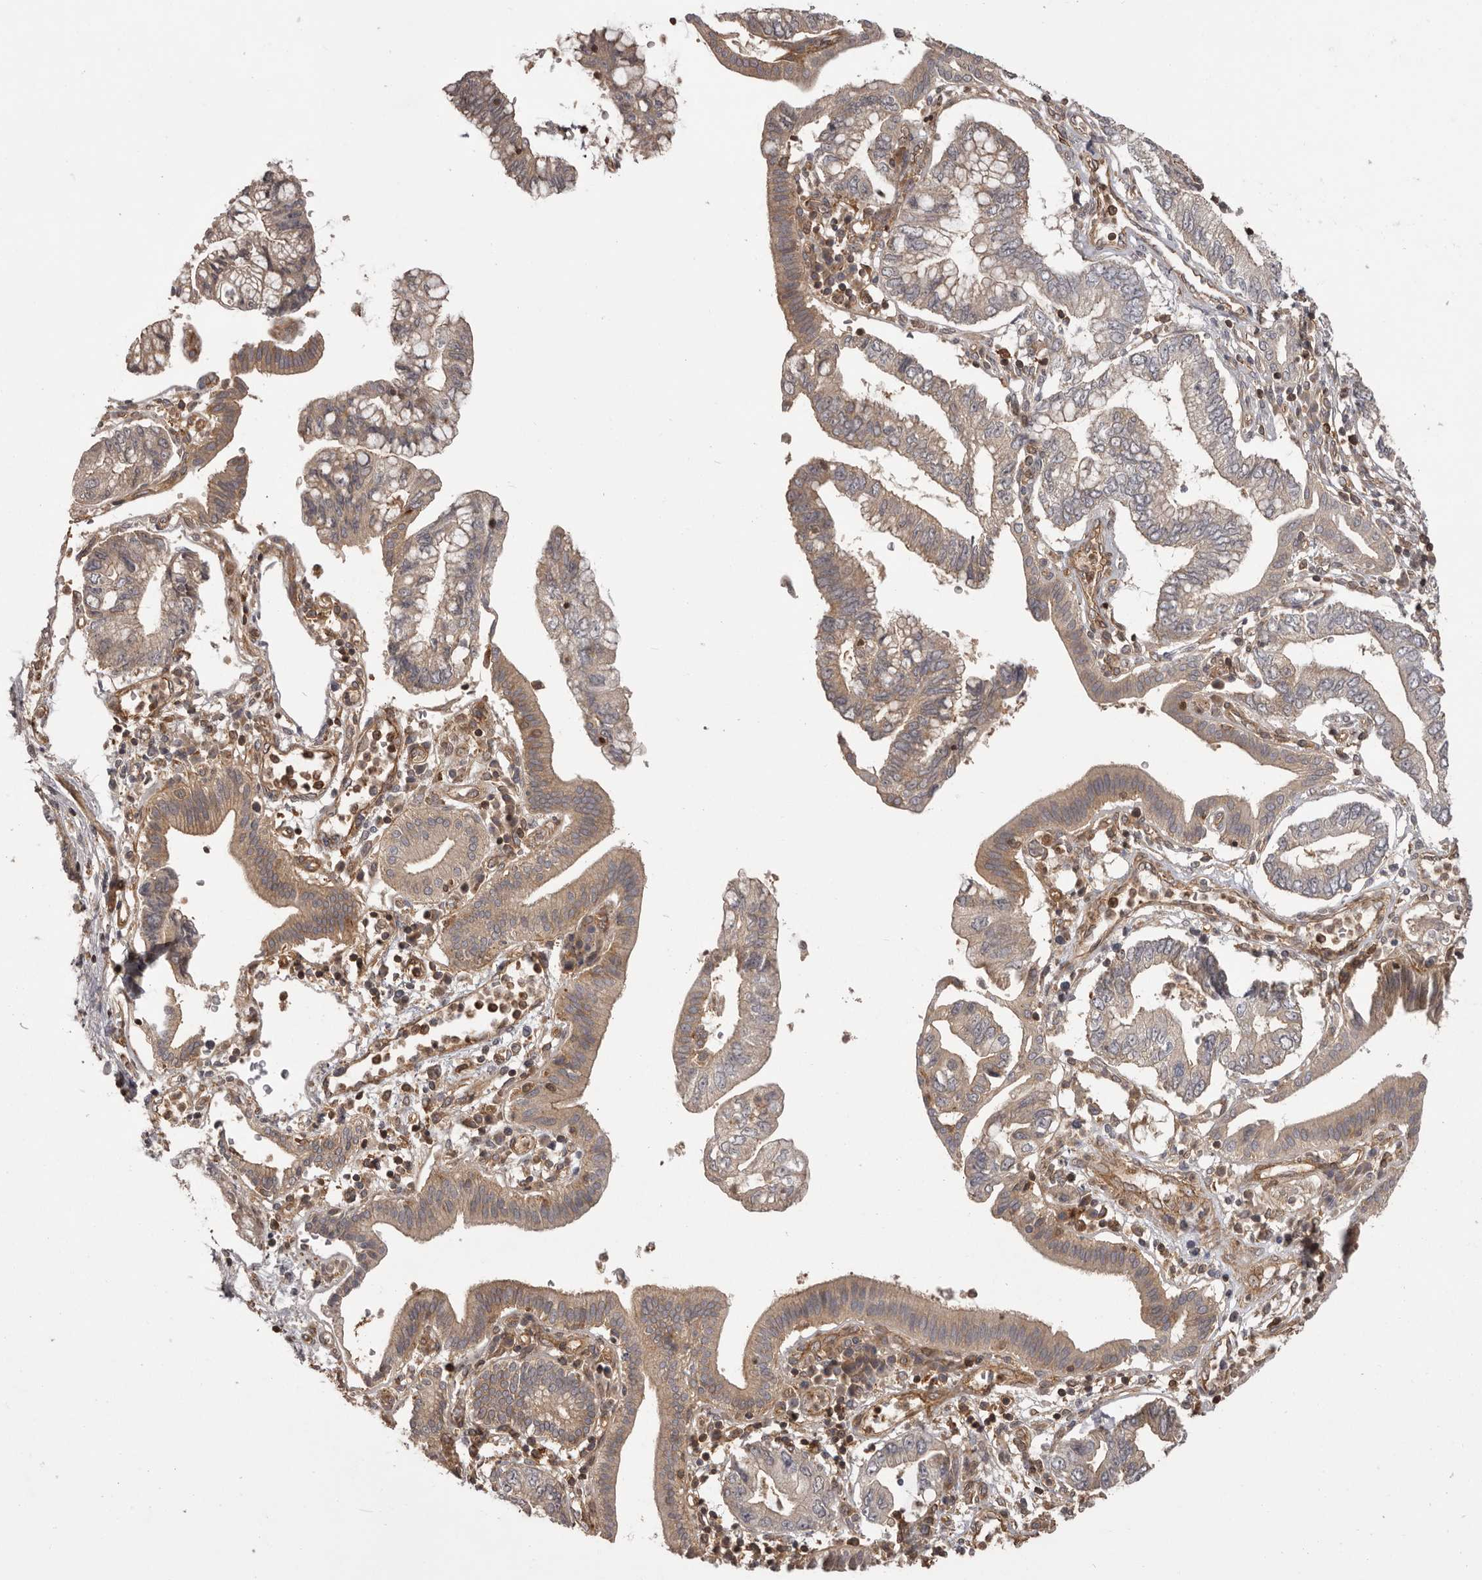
{"staining": {"intensity": "weak", "quantity": ">75%", "location": "cytoplasmic/membranous"}, "tissue": "pancreatic cancer", "cell_type": "Tumor cells", "image_type": "cancer", "snomed": [{"axis": "morphology", "description": "Adenocarcinoma, NOS"}, {"axis": "topography", "description": "Pancreas"}], "caption": "Immunohistochemistry (DAB (3,3'-diaminobenzidine)) staining of adenocarcinoma (pancreatic) reveals weak cytoplasmic/membranous protein staining in approximately >75% of tumor cells.", "gene": "NFKBIA", "patient": {"sex": "female", "age": 73}}